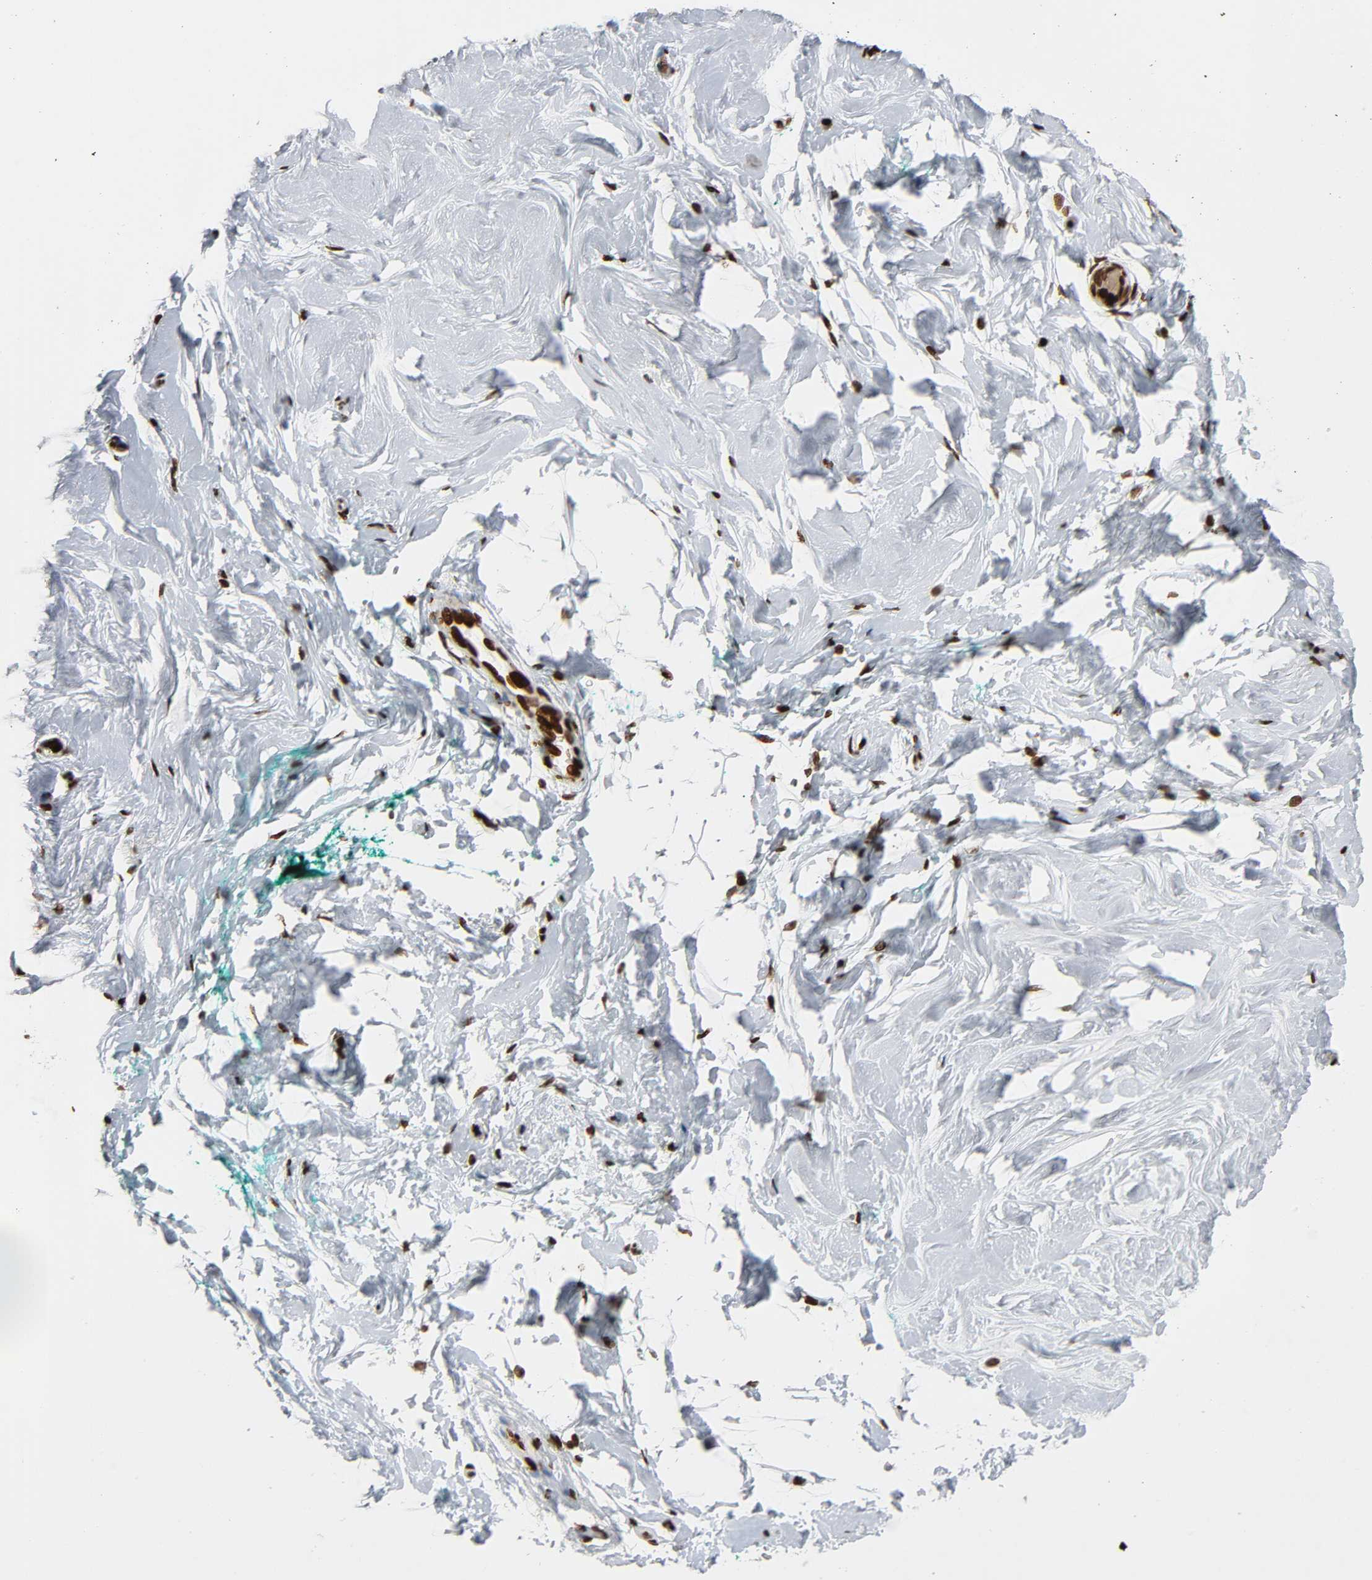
{"staining": {"intensity": "strong", "quantity": ">75%", "location": "nuclear"}, "tissue": "breast", "cell_type": "Adipocytes", "image_type": "normal", "snomed": [{"axis": "morphology", "description": "Normal tissue, NOS"}, {"axis": "topography", "description": "Breast"}], "caption": "Immunohistochemistry (IHC) histopathology image of unremarkable breast: breast stained using immunohistochemistry shows high levels of strong protein expression localized specifically in the nuclear of adipocytes, appearing as a nuclear brown color.", "gene": "RXRA", "patient": {"sex": "female", "age": 52}}